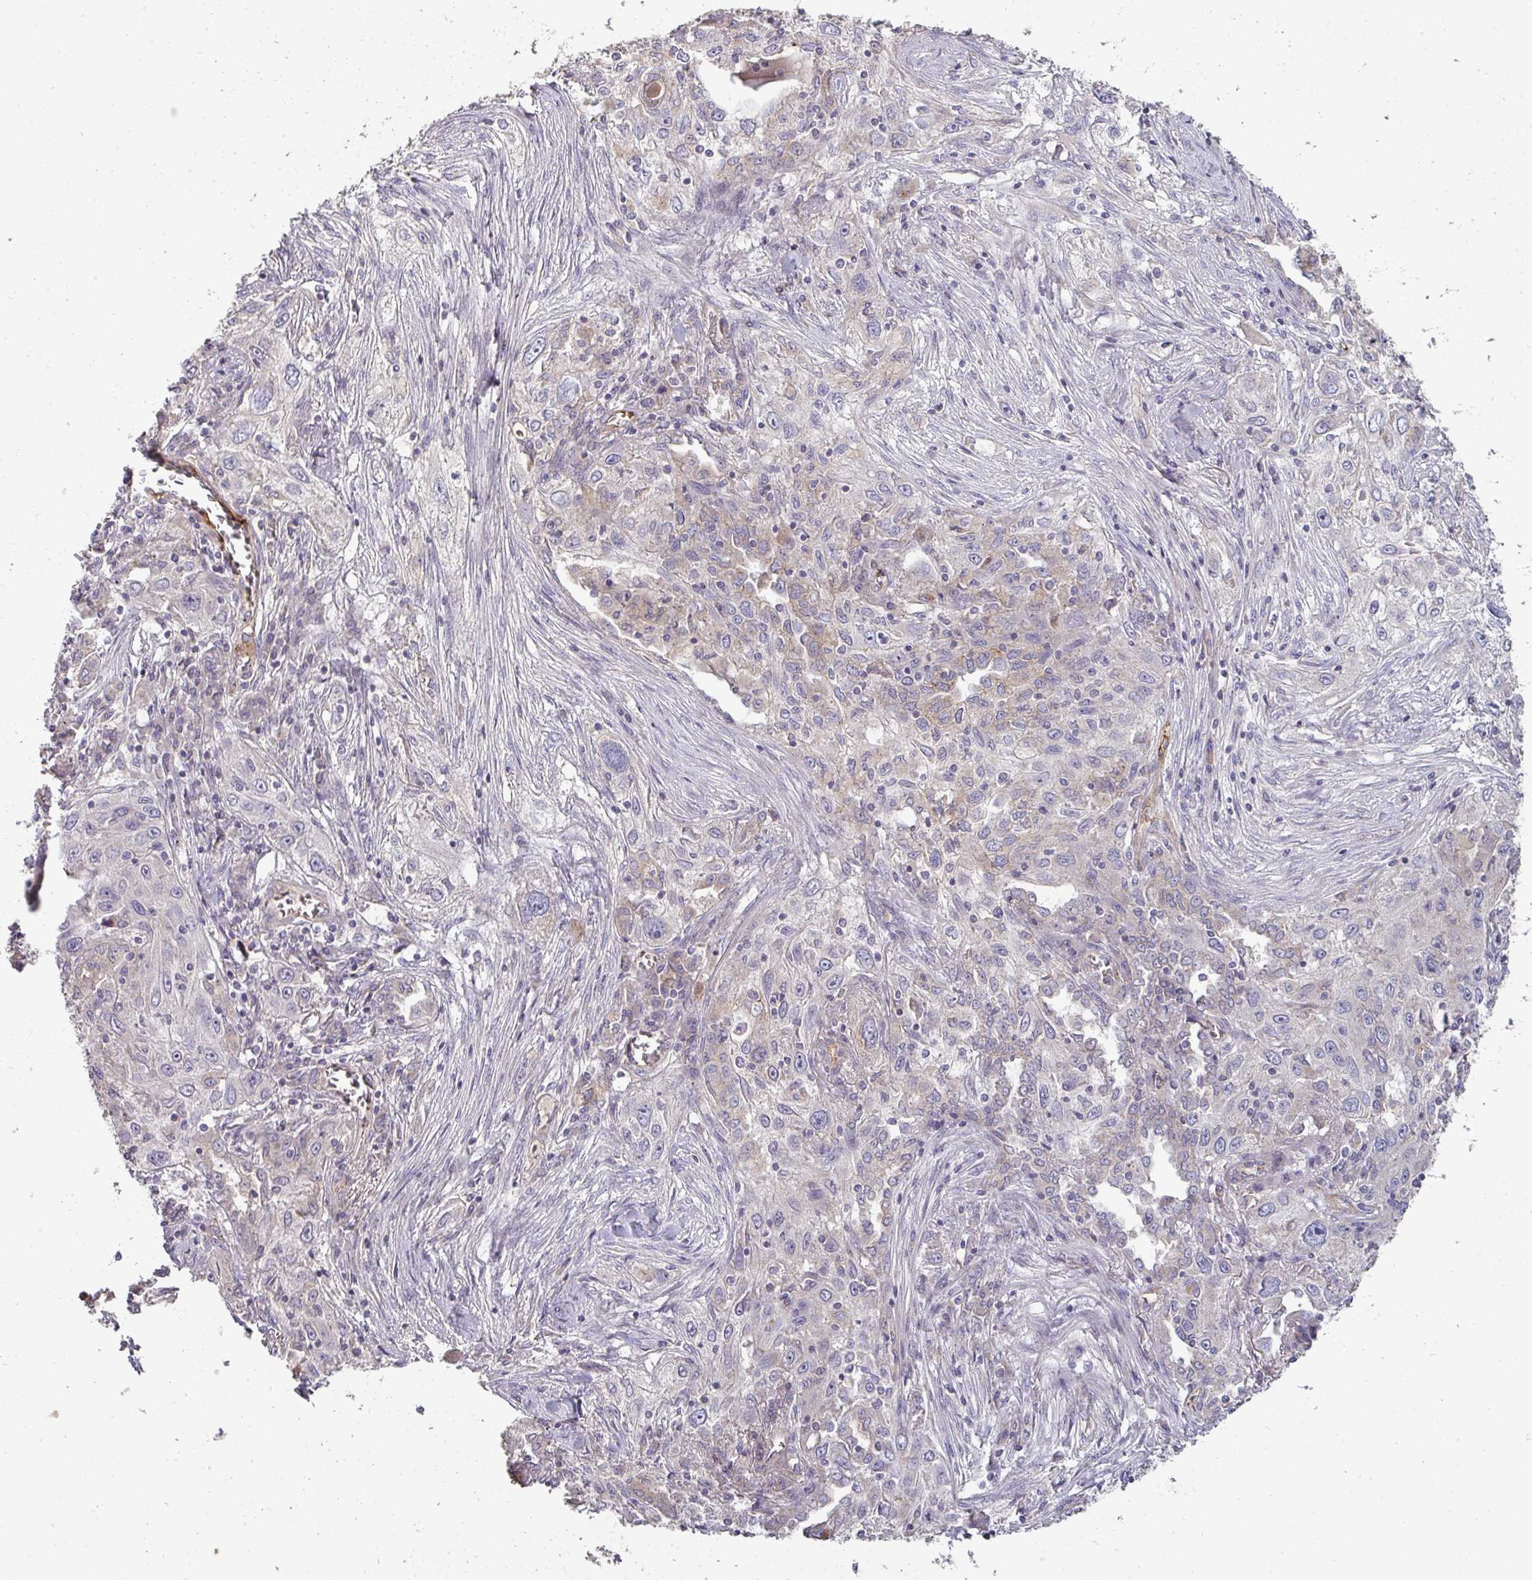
{"staining": {"intensity": "negative", "quantity": "none", "location": "none"}, "tissue": "lung cancer", "cell_type": "Tumor cells", "image_type": "cancer", "snomed": [{"axis": "morphology", "description": "Squamous cell carcinoma, NOS"}, {"axis": "topography", "description": "Lung"}], "caption": "An image of squamous cell carcinoma (lung) stained for a protein reveals no brown staining in tumor cells.", "gene": "PCDH1", "patient": {"sex": "female", "age": 69}}